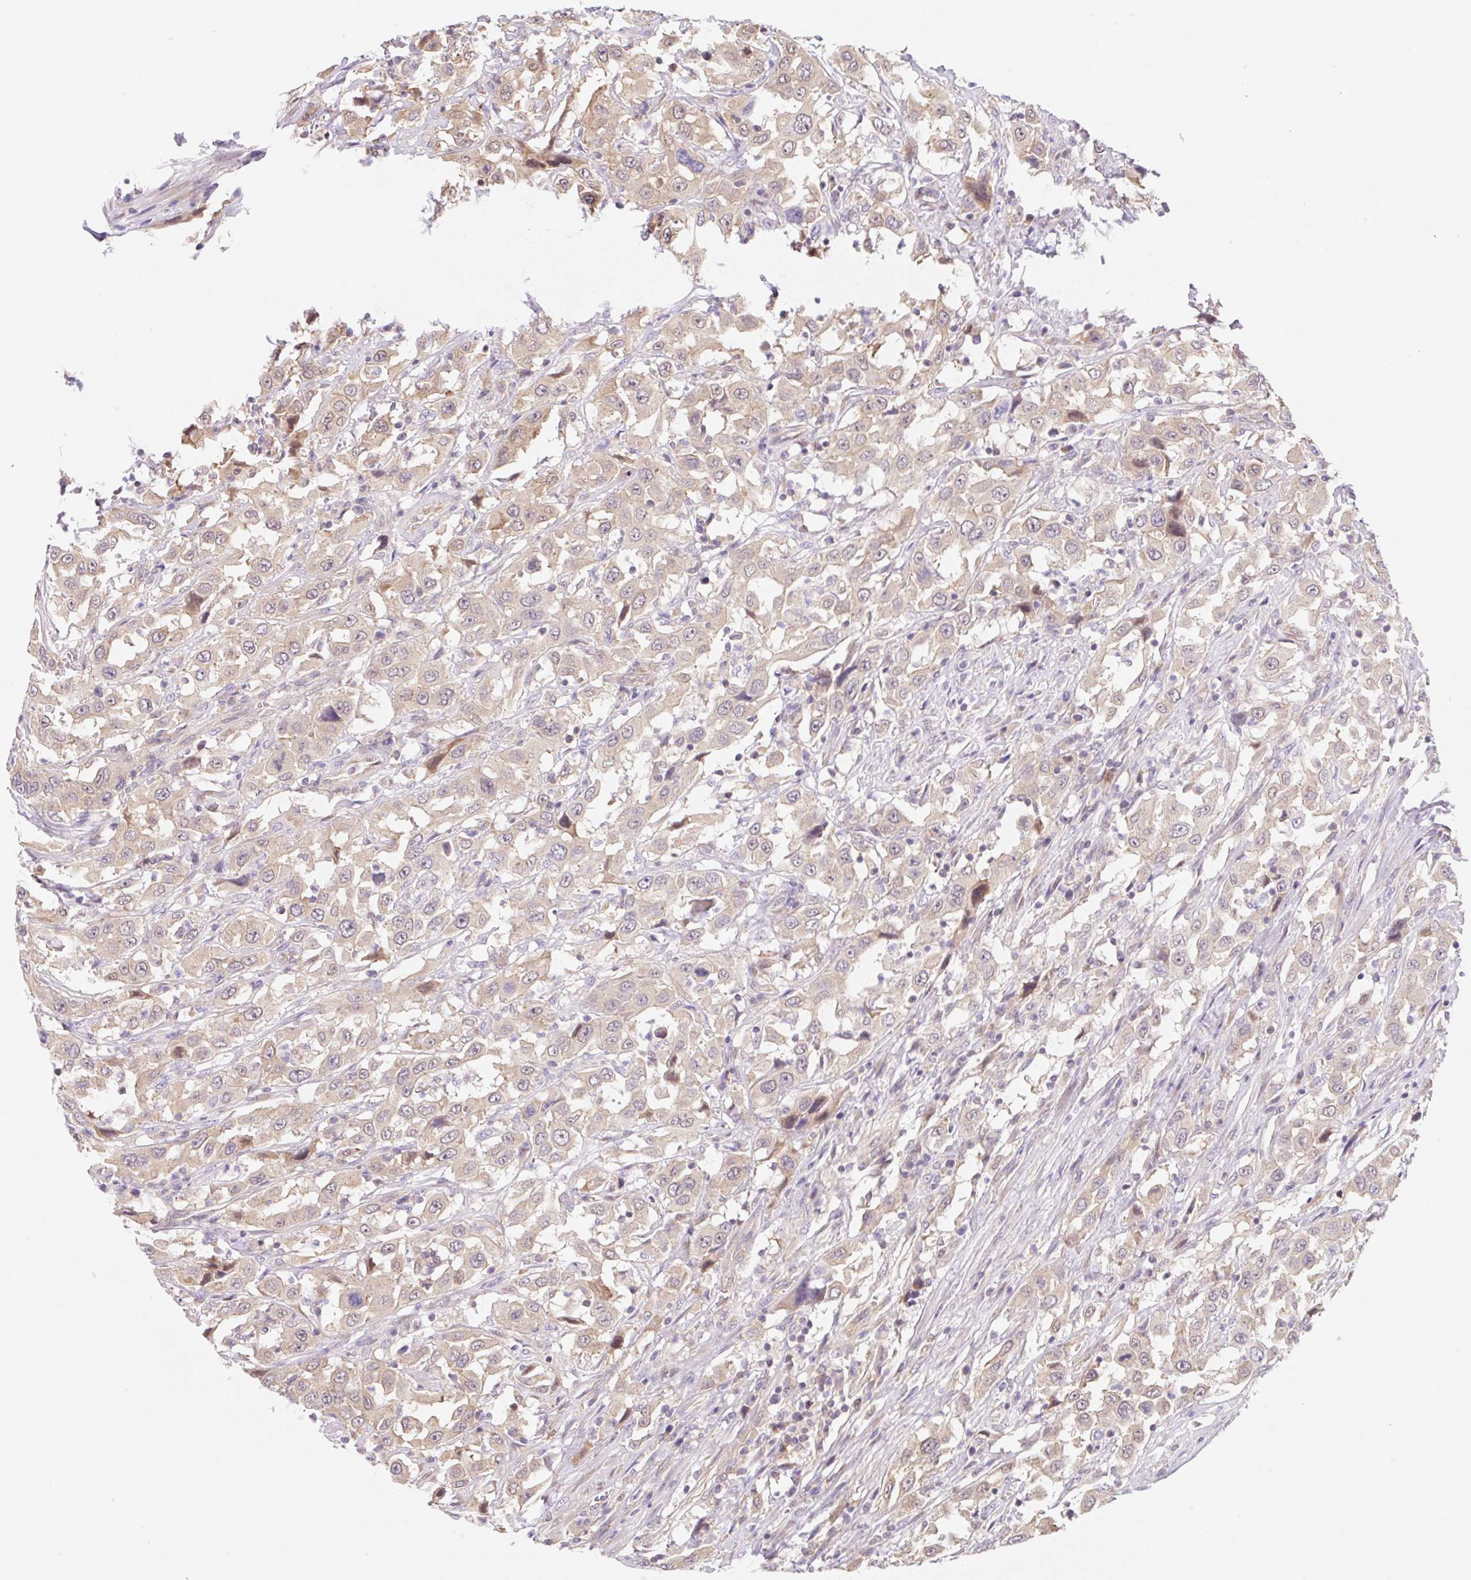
{"staining": {"intensity": "weak", "quantity": ">75%", "location": "cytoplasmic/membranous"}, "tissue": "urothelial cancer", "cell_type": "Tumor cells", "image_type": "cancer", "snomed": [{"axis": "morphology", "description": "Urothelial carcinoma, High grade"}, {"axis": "topography", "description": "Urinary bladder"}], "caption": "Protein staining of high-grade urothelial carcinoma tissue displays weak cytoplasmic/membranous positivity in approximately >75% of tumor cells. (Stains: DAB in brown, nuclei in blue, Microscopy: brightfield microscopy at high magnification).", "gene": "TBPL2", "patient": {"sex": "male", "age": 61}}